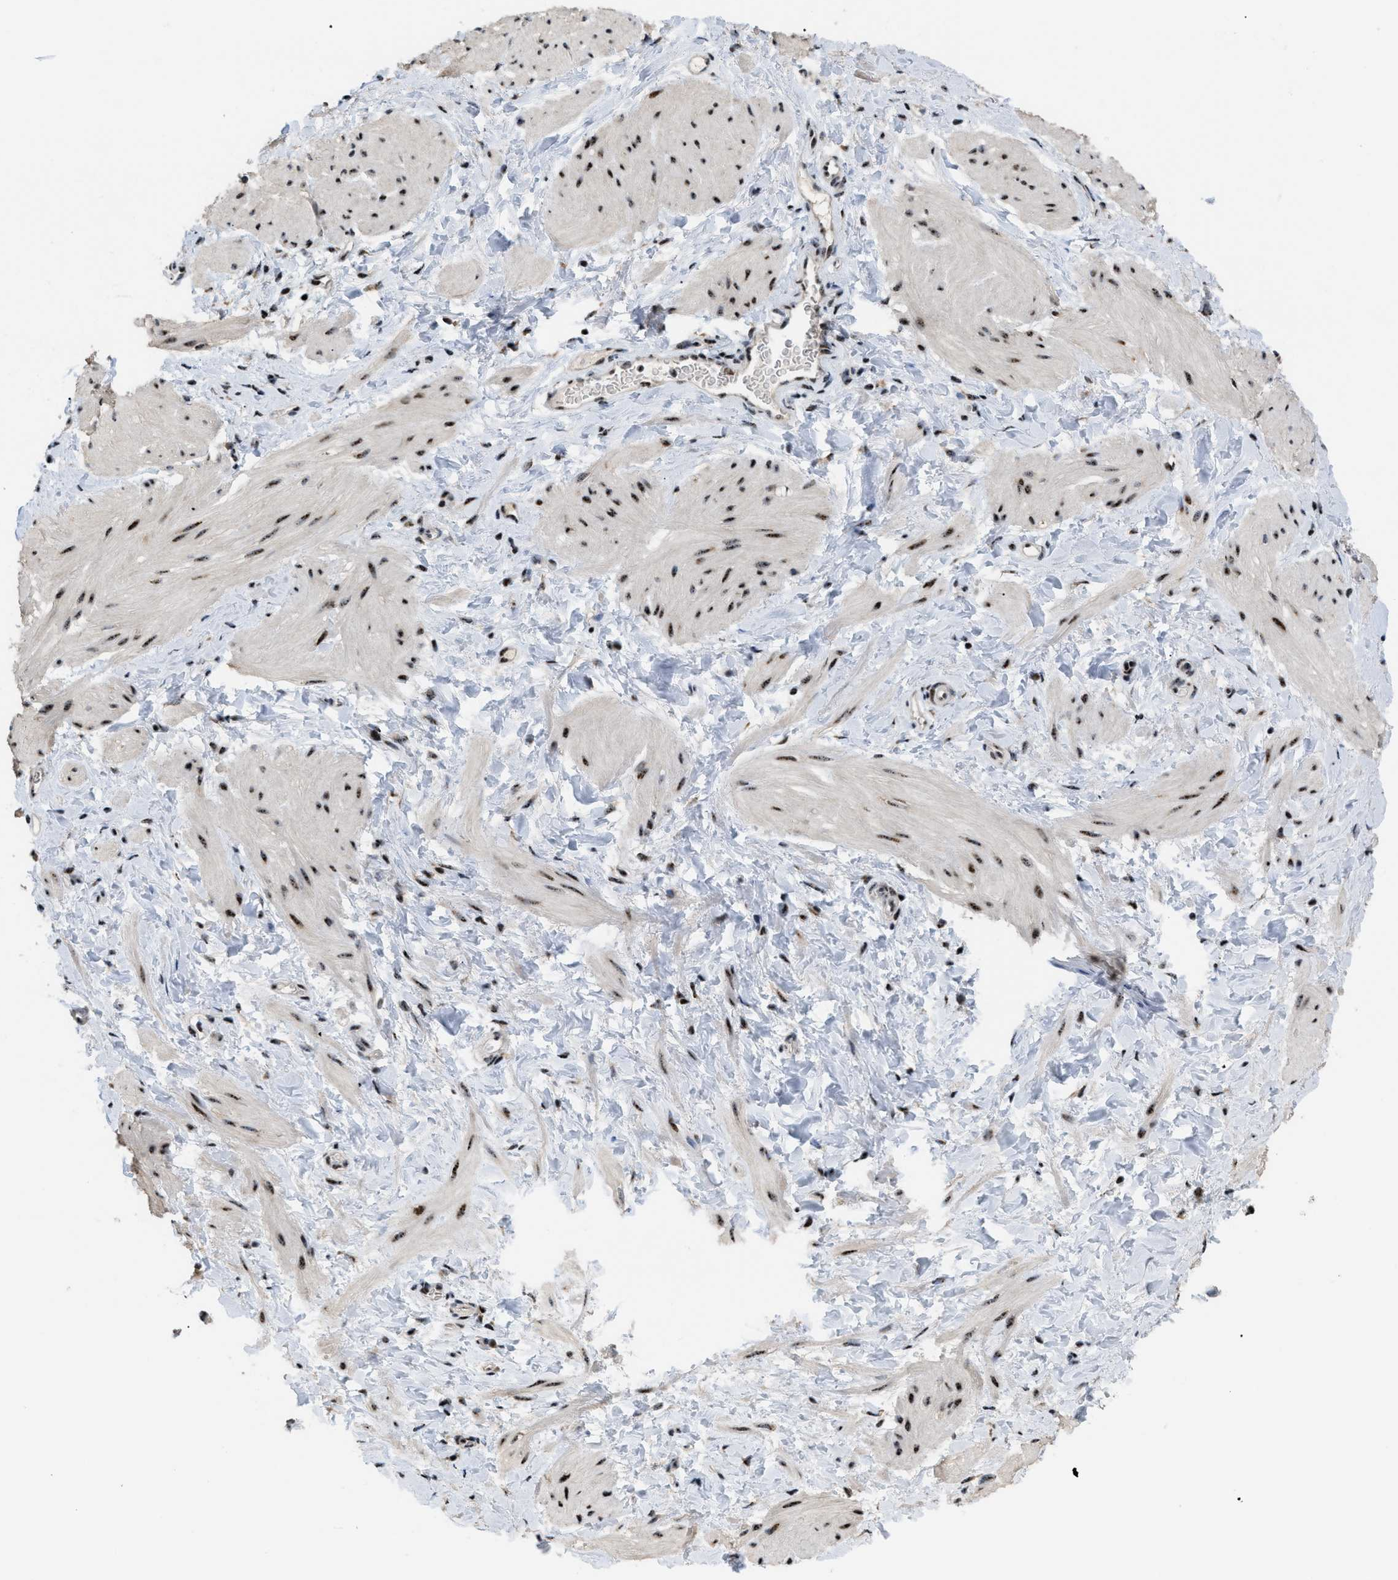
{"staining": {"intensity": "moderate", "quantity": ">75%", "location": "nuclear"}, "tissue": "smooth muscle", "cell_type": "Smooth muscle cells", "image_type": "normal", "snomed": [{"axis": "morphology", "description": "Normal tissue, NOS"}, {"axis": "topography", "description": "Smooth muscle"}], "caption": "IHC image of unremarkable smooth muscle: smooth muscle stained using immunohistochemistry (IHC) reveals medium levels of moderate protein expression localized specifically in the nuclear of smooth muscle cells, appearing as a nuclear brown color.", "gene": "CDR2", "patient": {"sex": "male", "age": 16}}